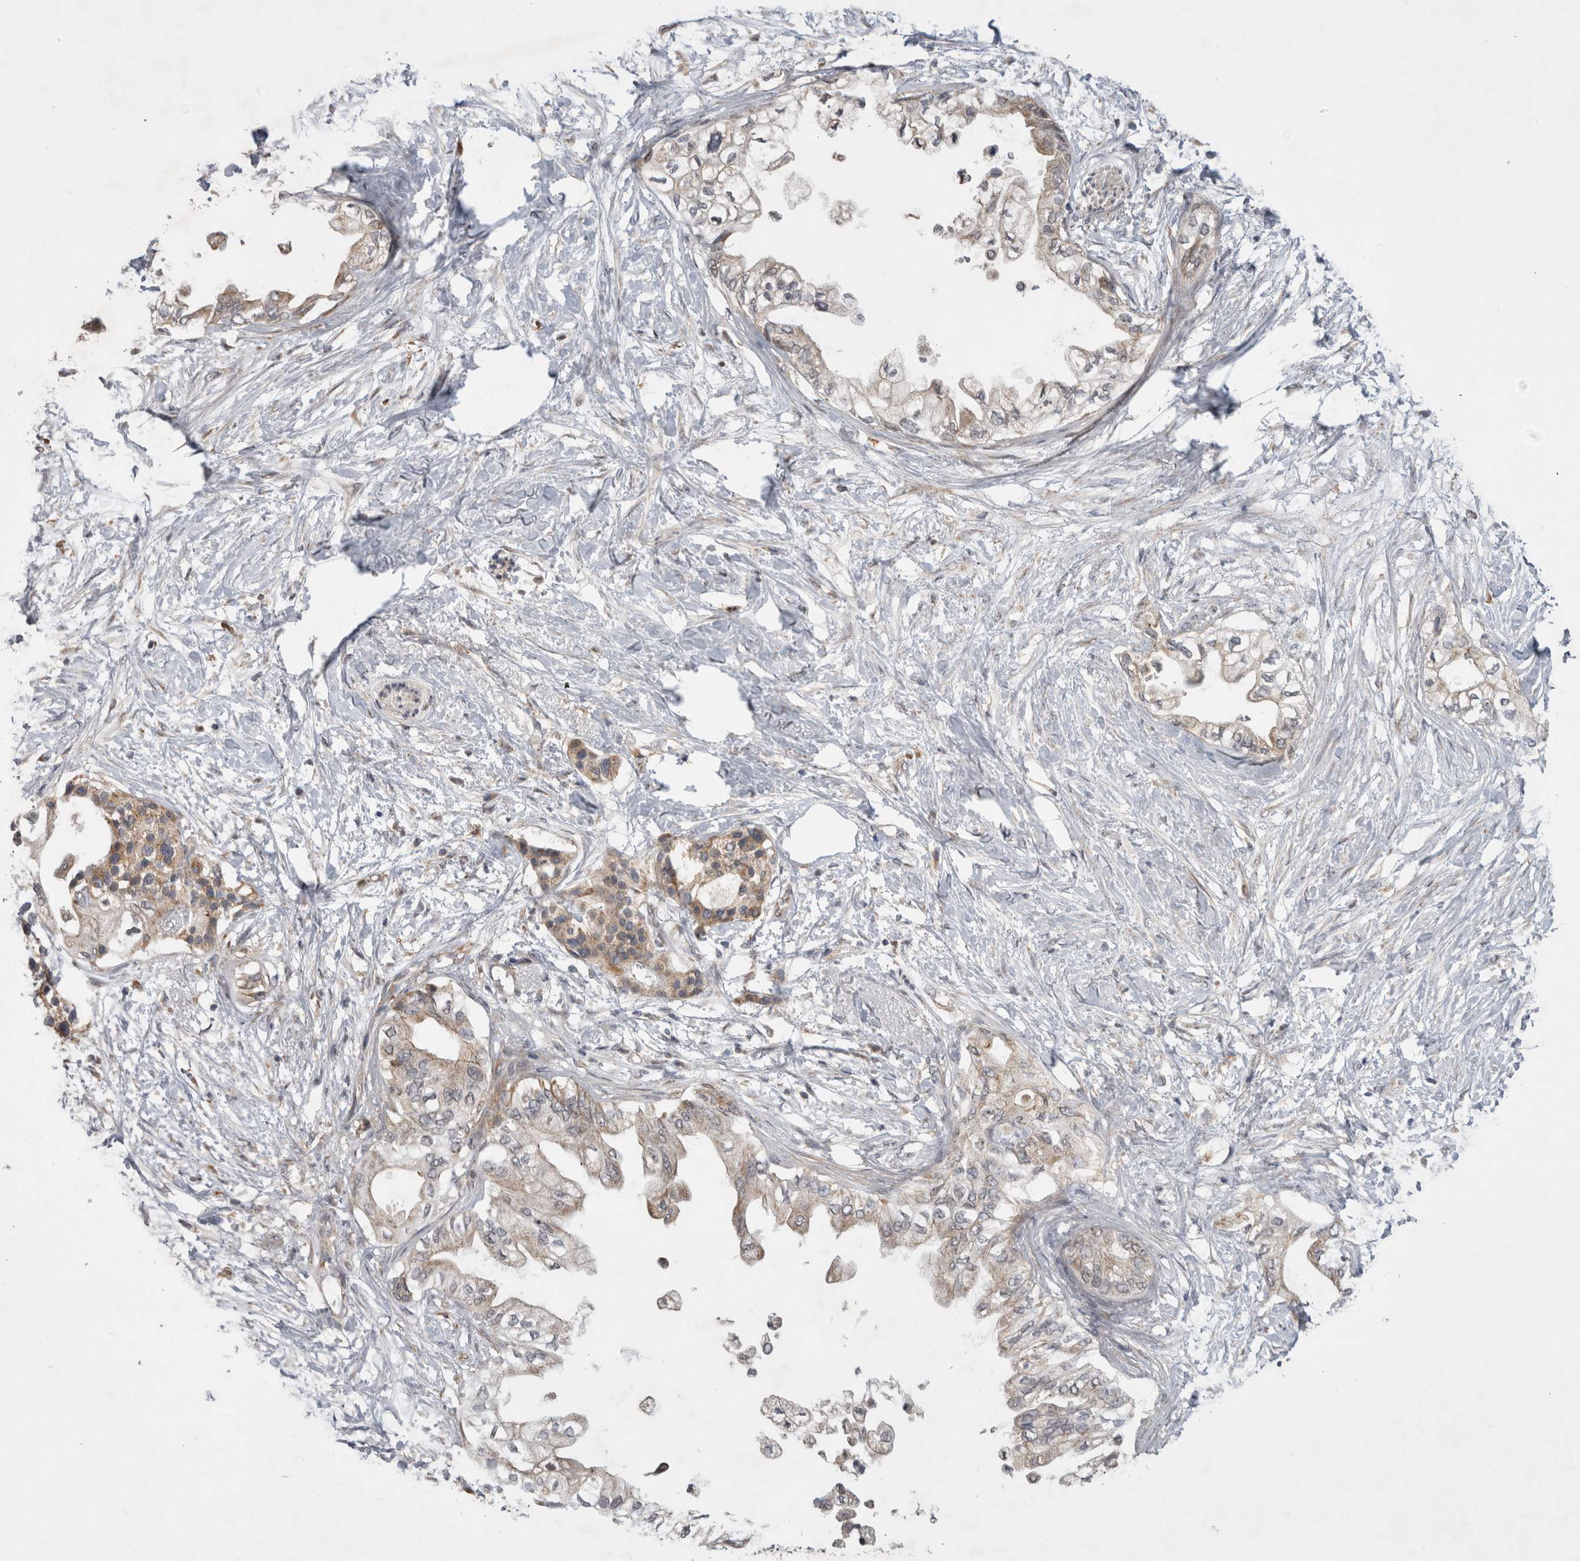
{"staining": {"intensity": "weak", "quantity": "25%-75%", "location": "cytoplasmic/membranous"}, "tissue": "pancreatic cancer", "cell_type": "Tumor cells", "image_type": "cancer", "snomed": [{"axis": "morphology", "description": "Normal tissue, NOS"}, {"axis": "morphology", "description": "Adenocarcinoma, NOS"}, {"axis": "topography", "description": "Pancreas"}, {"axis": "topography", "description": "Duodenum"}], "caption": "This photomicrograph shows IHC staining of pancreatic cancer (adenocarcinoma), with low weak cytoplasmic/membranous staining in approximately 25%-75% of tumor cells.", "gene": "KCNIP1", "patient": {"sex": "female", "age": 60}}